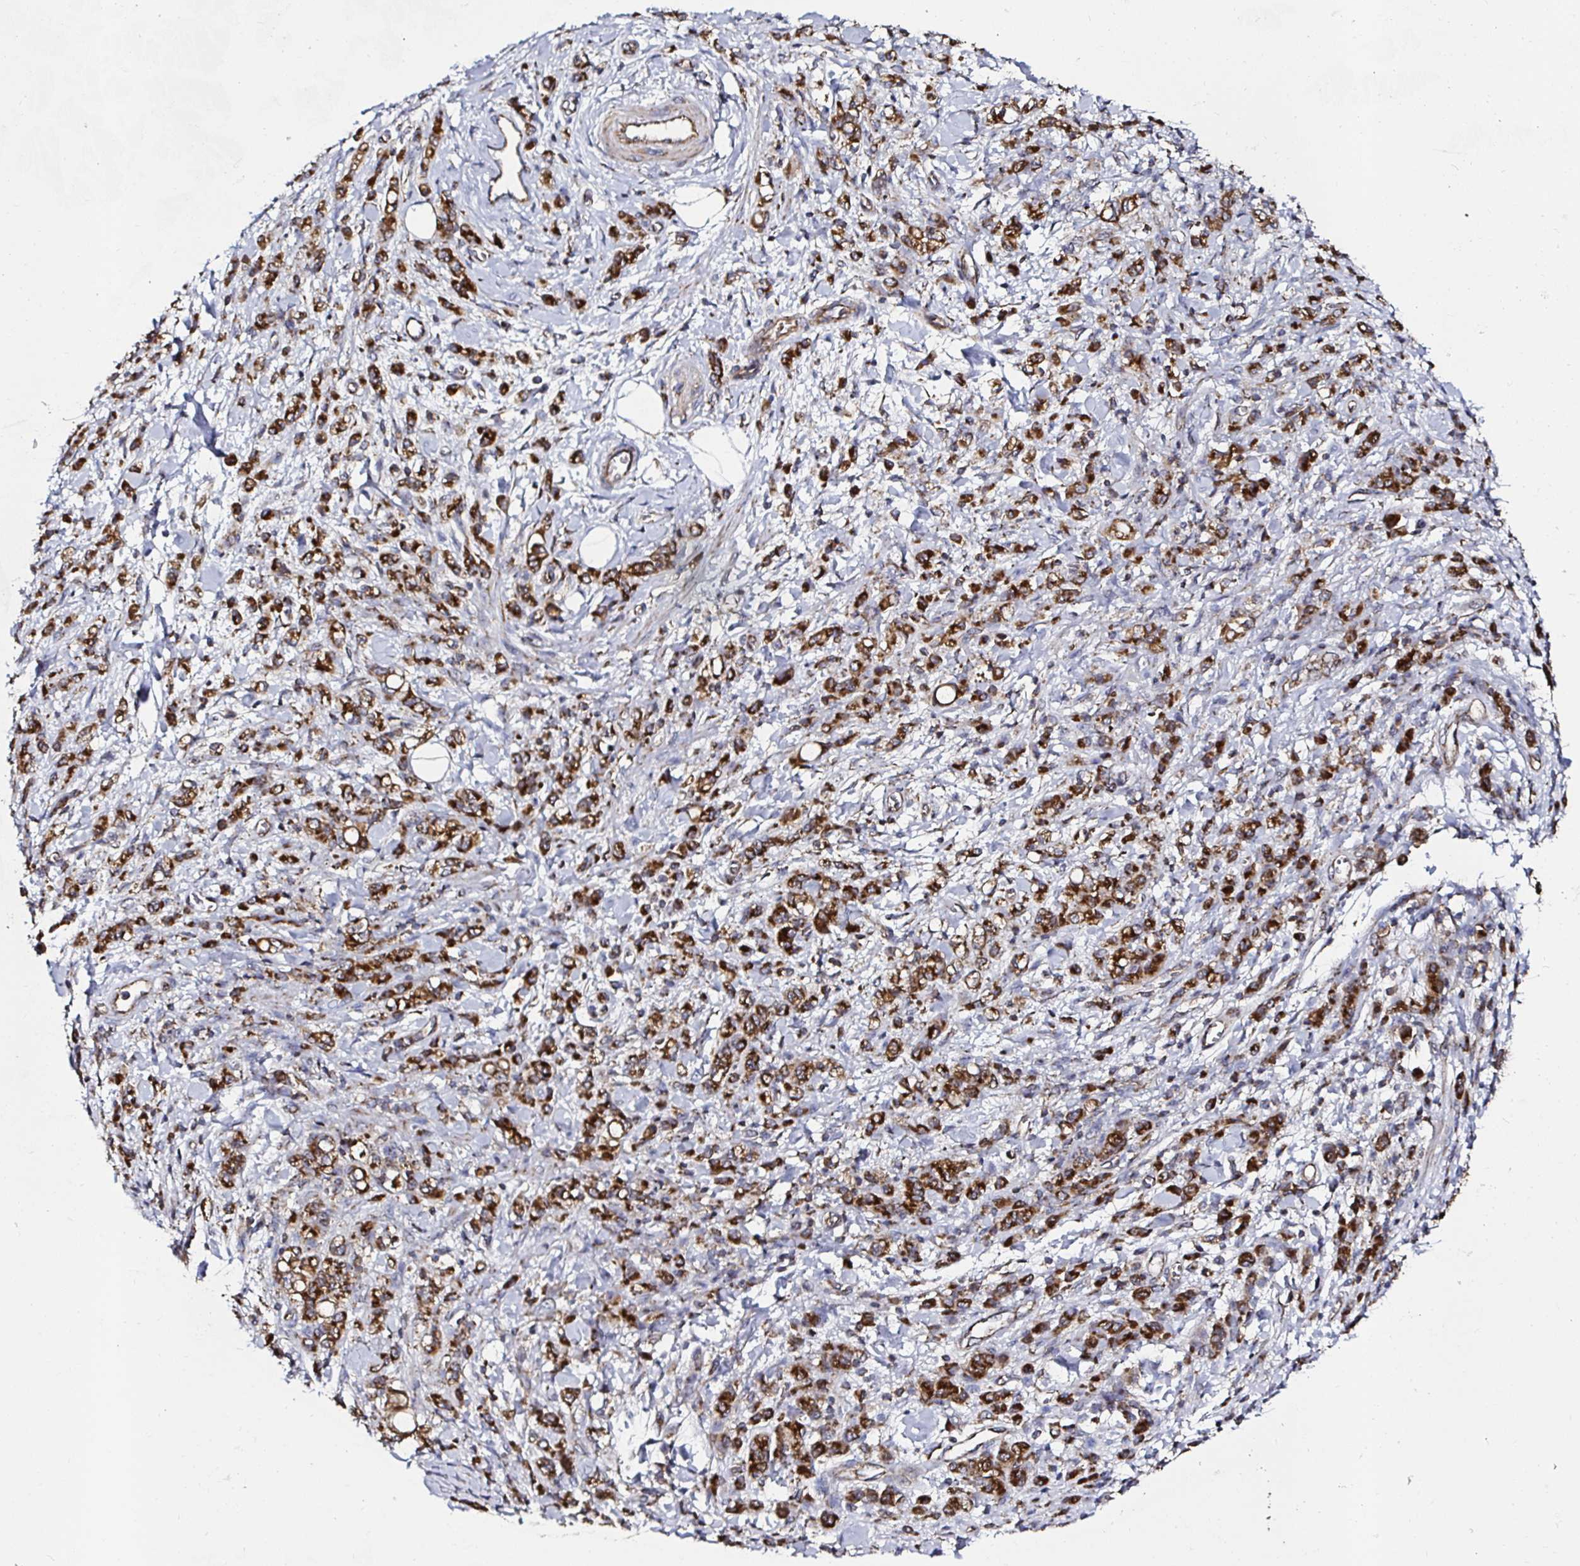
{"staining": {"intensity": "strong", "quantity": ">75%", "location": "cytoplasmic/membranous"}, "tissue": "stomach cancer", "cell_type": "Tumor cells", "image_type": "cancer", "snomed": [{"axis": "morphology", "description": "Adenocarcinoma, NOS"}, {"axis": "topography", "description": "Stomach"}], "caption": "Strong cytoplasmic/membranous protein expression is appreciated in about >75% of tumor cells in stomach cancer. Immunohistochemistry stains the protein of interest in brown and the nuclei are stained blue.", "gene": "ATAD3B", "patient": {"sex": "male", "age": 77}}